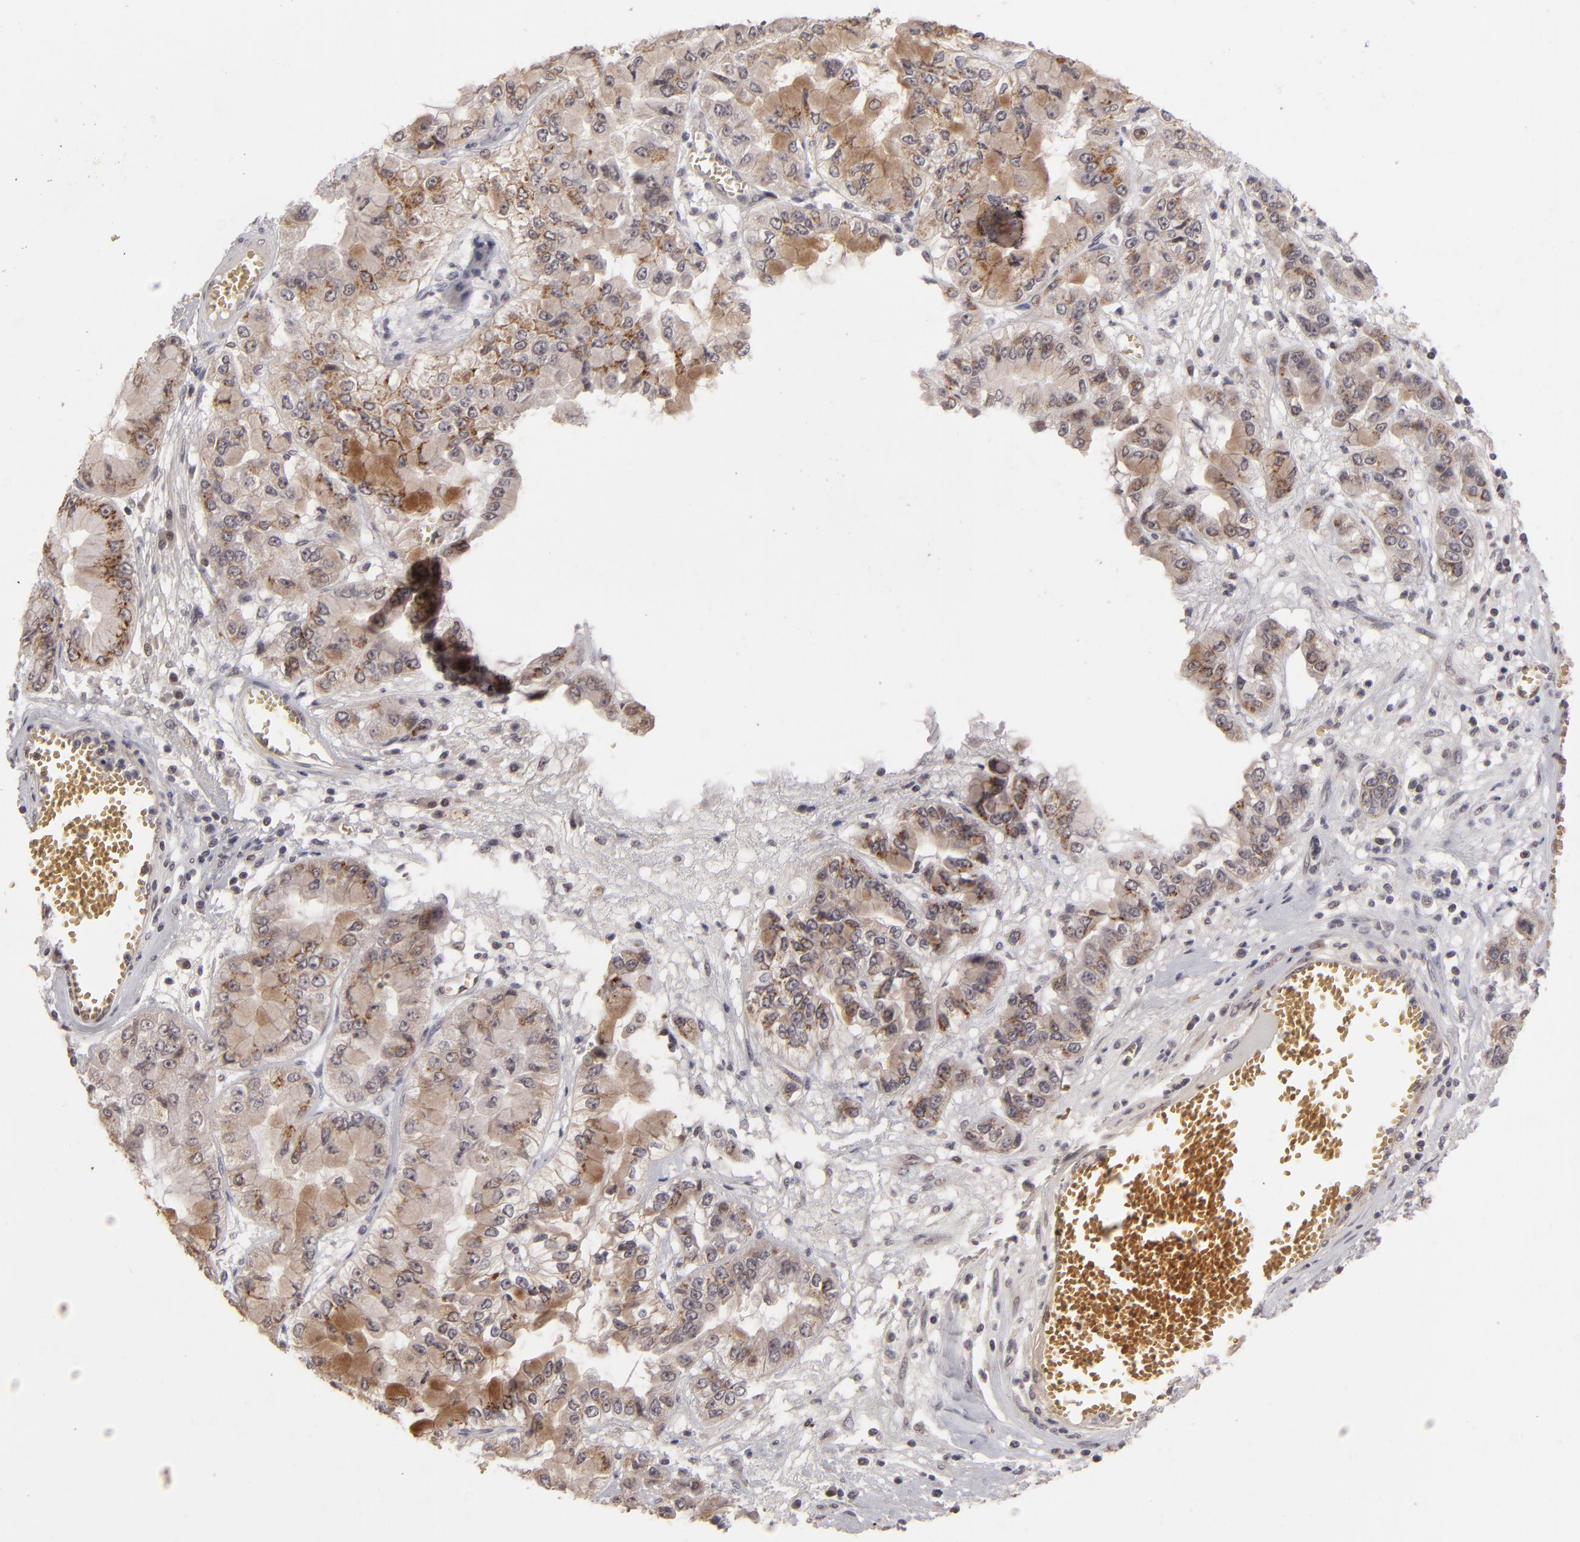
{"staining": {"intensity": "weak", "quantity": "25%-75%", "location": "cytoplasmic/membranous"}, "tissue": "liver cancer", "cell_type": "Tumor cells", "image_type": "cancer", "snomed": [{"axis": "morphology", "description": "Cholangiocarcinoma"}, {"axis": "topography", "description": "Liver"}], "caption": "Immunohistochemical staining of human liver cholangiocarcinoma reveals weak cytoplasmic/membranous protein staining in approximately 25%-75% of tumor cells. Immunohistochemistry stains the protein of interest in brown and the nuclei are stained blue.", "gene": "DFFA", "patient": {"sex": "female", "age": 79}}